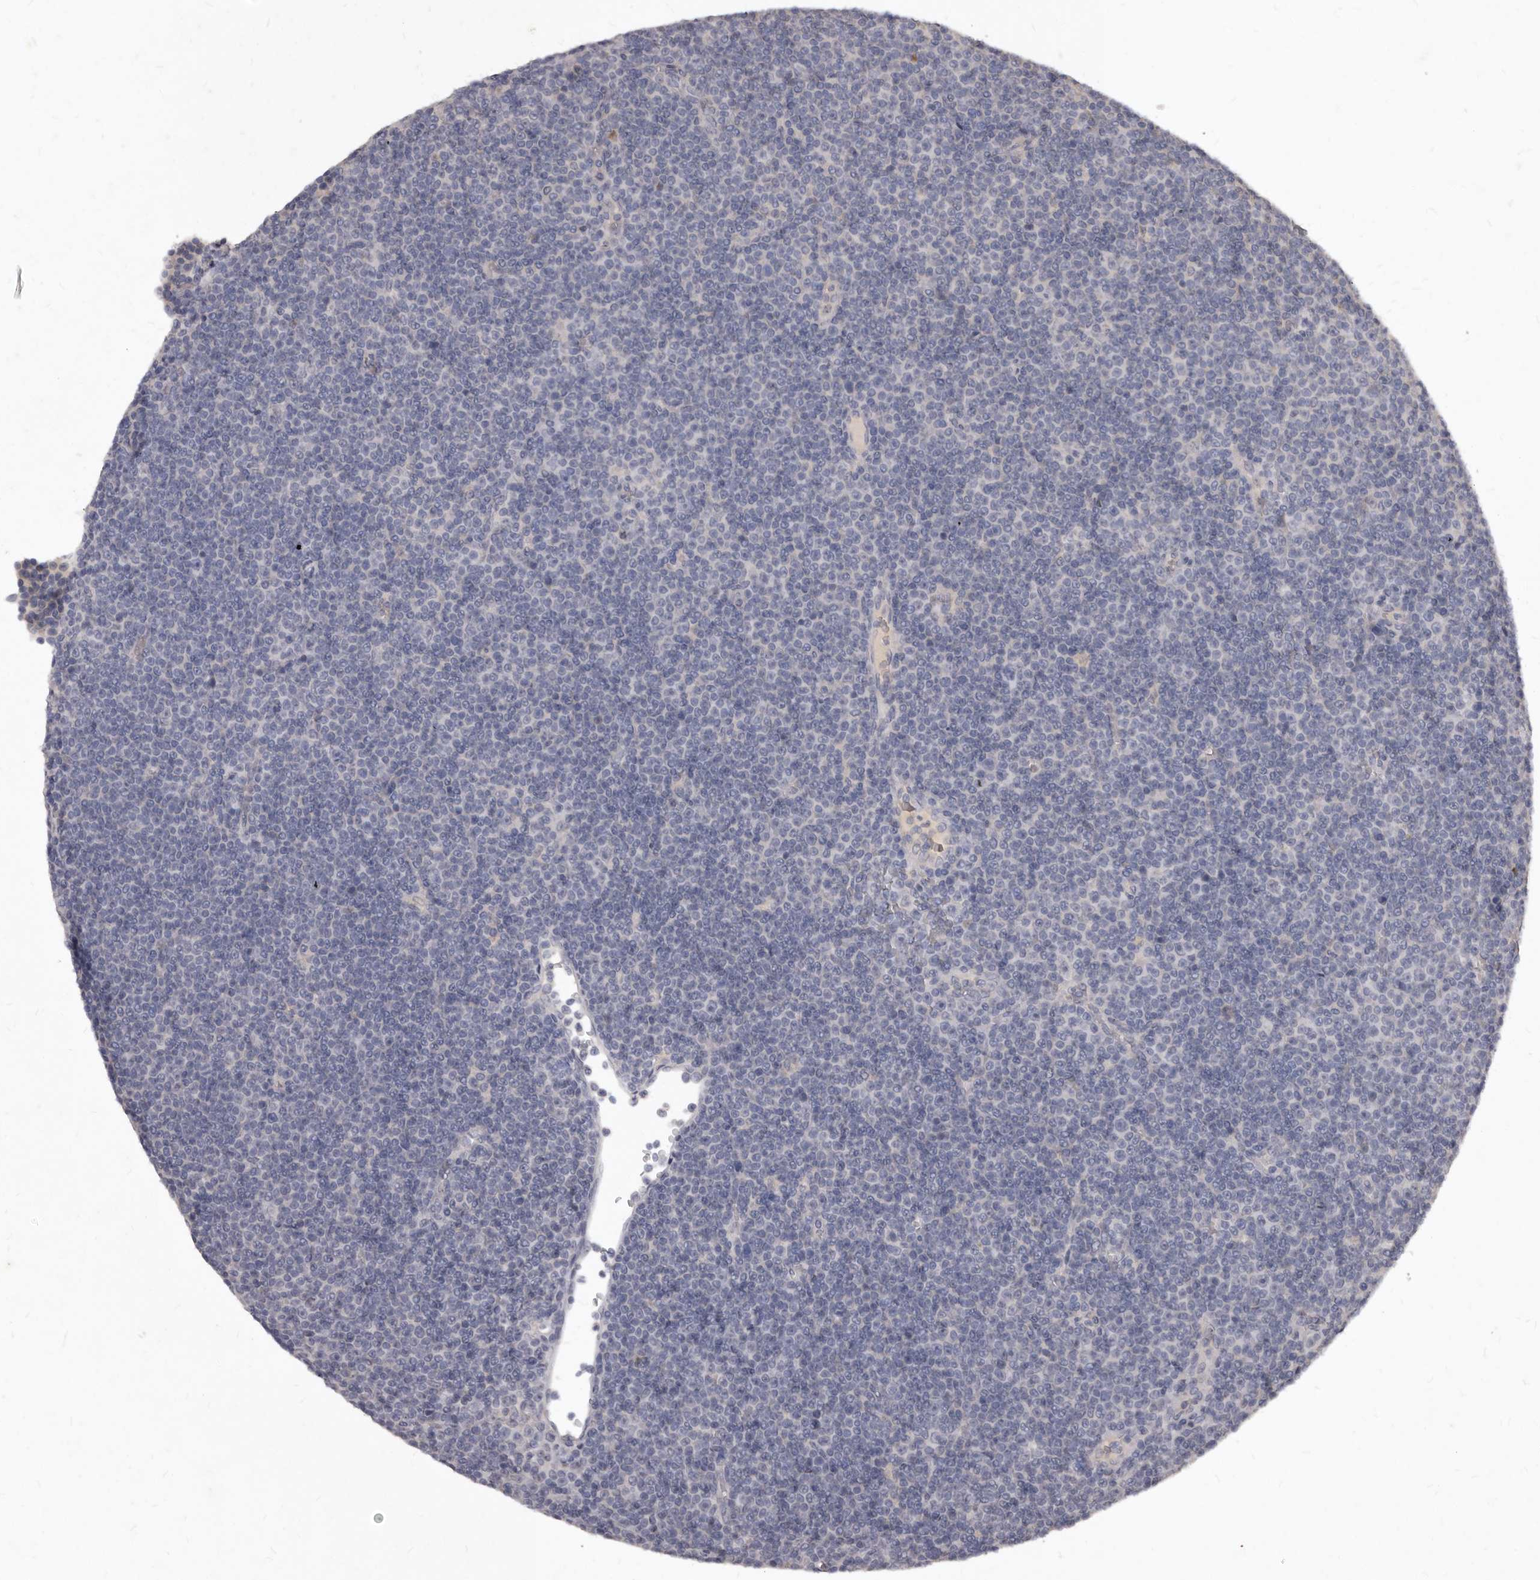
{"staining": {"intensity": "negative", "quantity": "none", "location": "none"}, "tissue": "lymphoma", "cell_type": "Tumor cells", "image_type": "cancer", "snomed": [{"axis": "morphology", "description": "Malignant lymphoma, non-Hodgkin's type, Low grade"}, {"axis": "topography", "description": "Lymph node"}], "caption": "Immunohistochemistry photomicrograph of neoplastic tissue: human lymphoma stained with DAB (3,3'-diaminobenzidine) reveals no significant protein positivity in tumor cells.", "gene": "GPRC5C", "patient": {"sex": "female", "age": 67}}